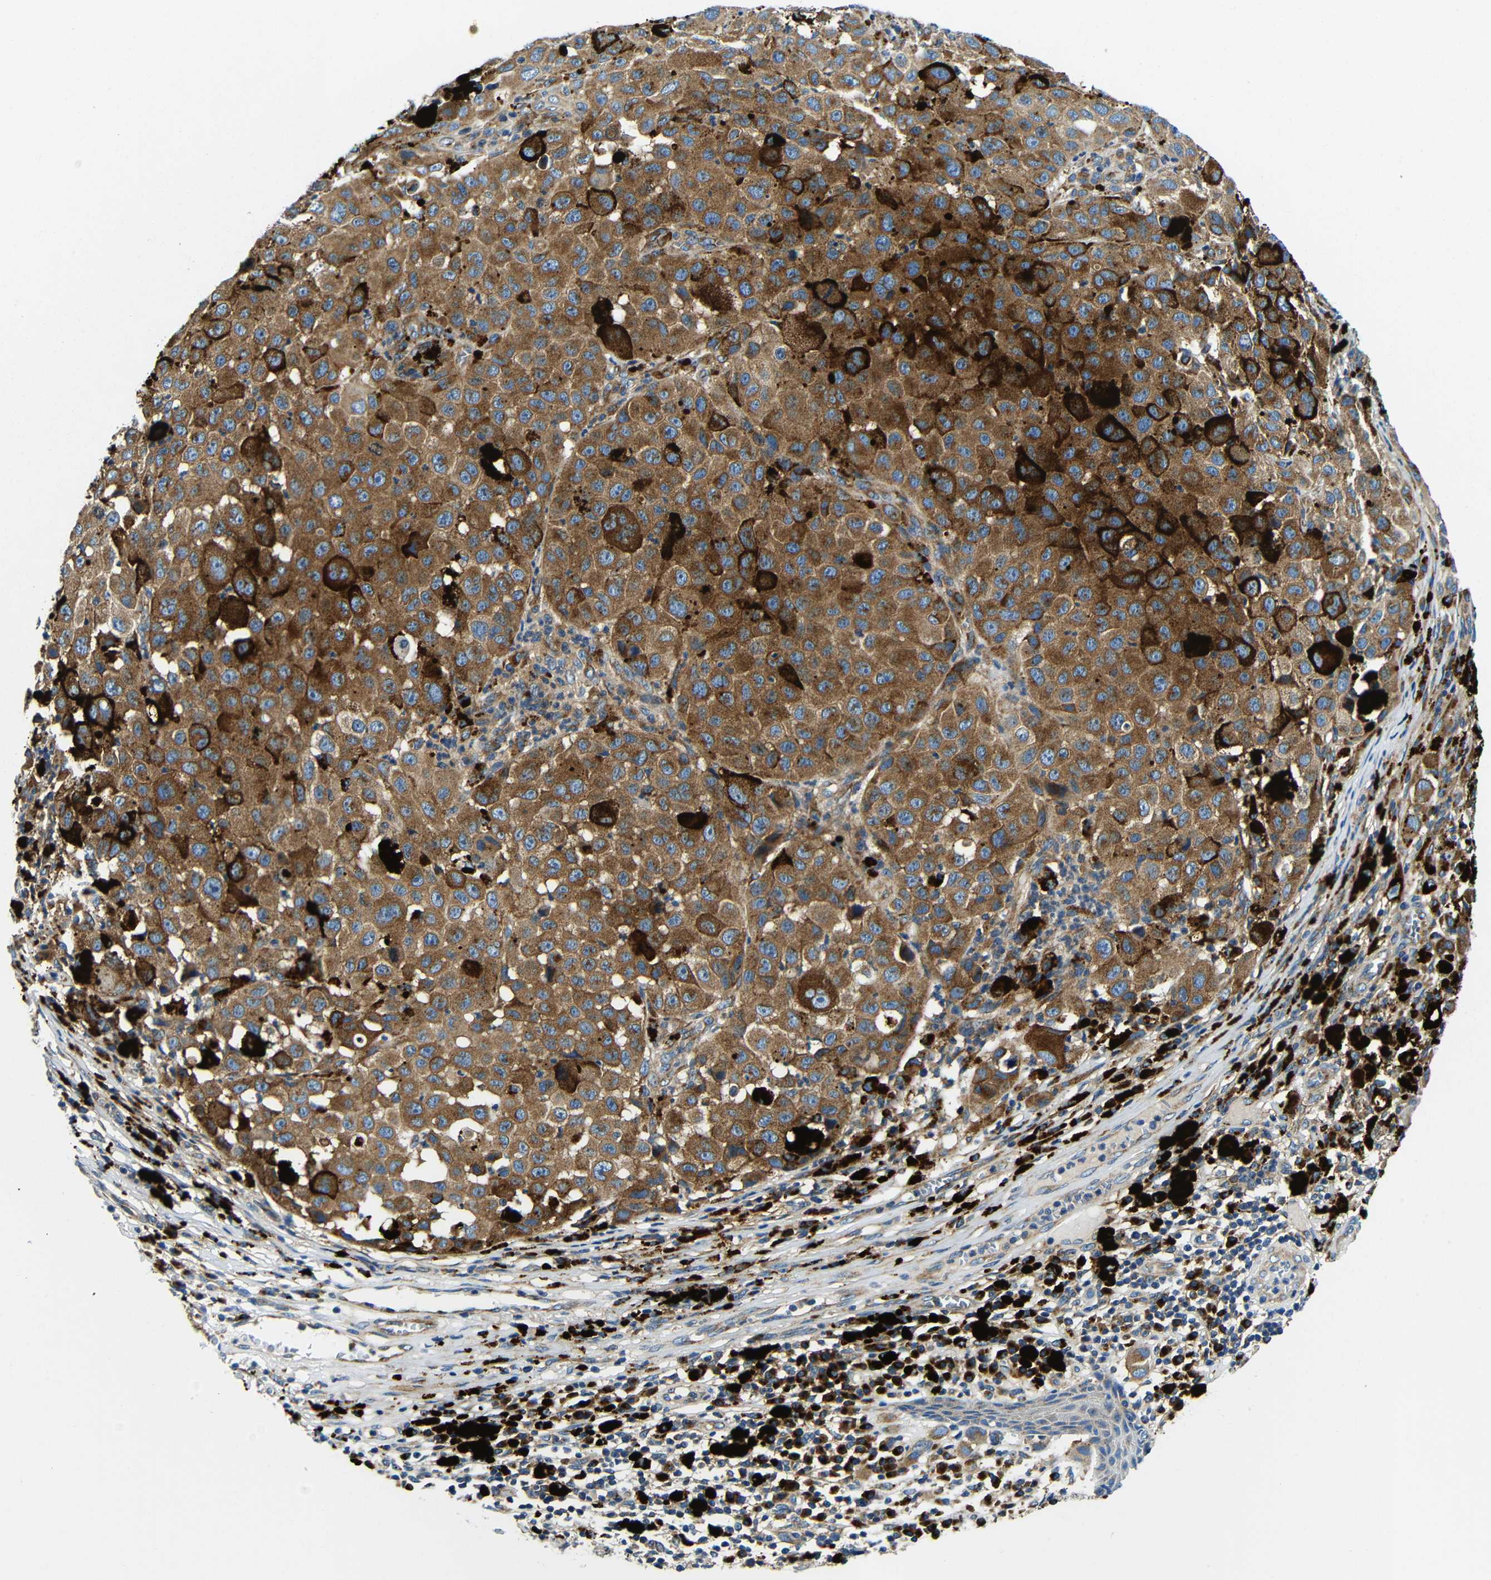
{"staining": {"intensity": "moderate", "quantity": ">75%", "location": "cytoplasmic/membranous"}, "tissue": "melanoma", "cell_type": "Tumor cells", "image_type": "cancer", "snomed": [{"axis": "morphology", "description": "Malignant melanoma, NOS"}, {"axis": "topography", "description": "Skin"}], "caption": "The photomicrograph reveals staining of malignant melanoma, revealing moderate cytoplasmic/membranous protein positivity (brown color) within tumor cells.", "gene": "USO1", "patient": {"sex": "male", "age": 96}}